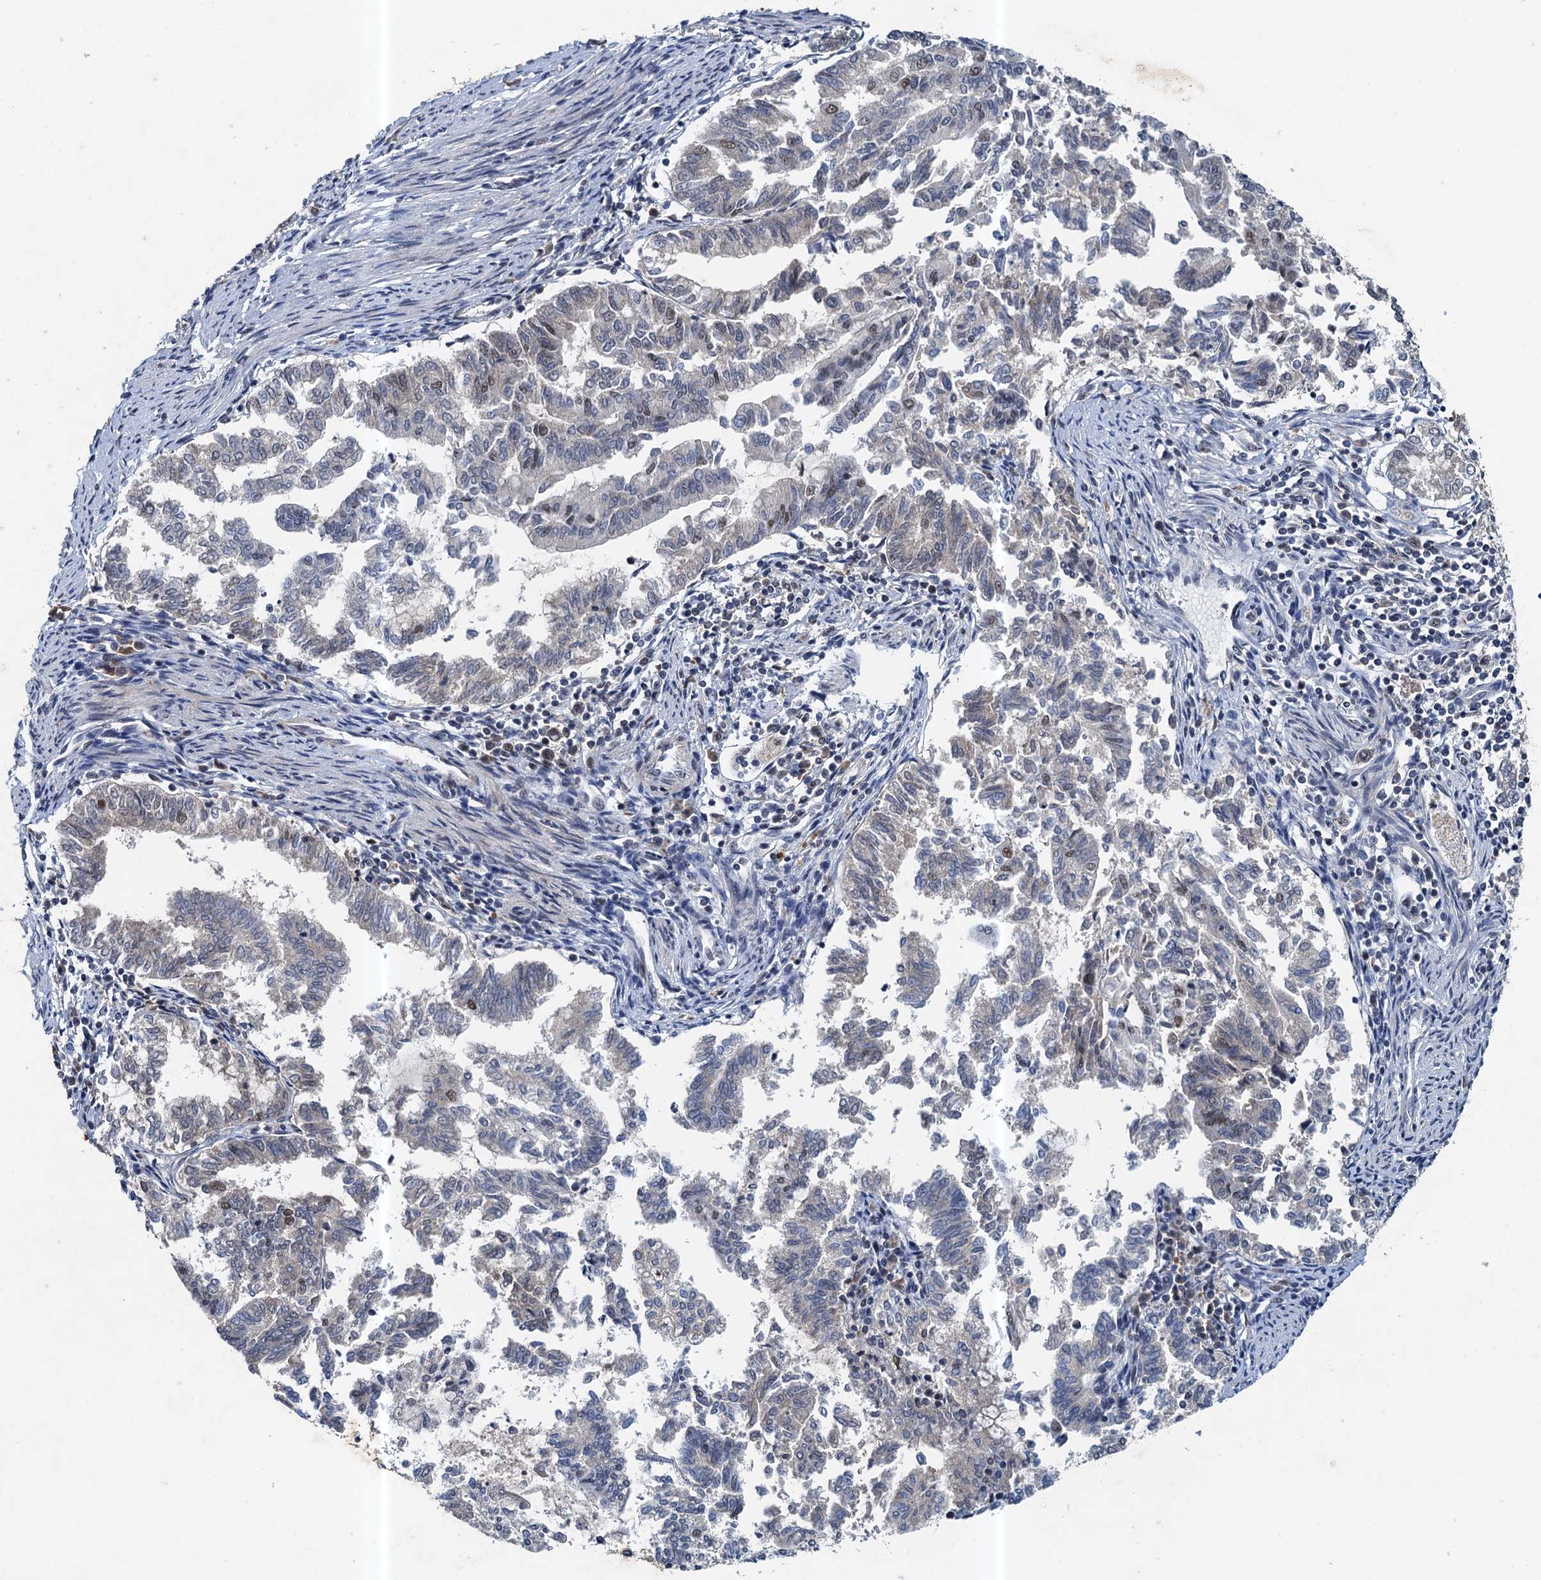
{"staining": {"intensity": "moderate", "quantity": "<25%", "location": "nuclear"}, "tissue": "endometrial cancer", "cell_type": "Tumor cells", "image_type": "cancer", "snomed": [{"axis": "morphology", "description": "Adenocarcinoma, NOS"}, {"axis": "topography", "description": "Endometrium"}], "caption": "A brown stain highlights moderate nuclear positivity of a protein in adenocarcinoma (endometrial) tumor cells. (IHC, brightfield microscopy, high magnification).", "gene": "CSTF3", "patient": {"sex": "female", "age": 79}}